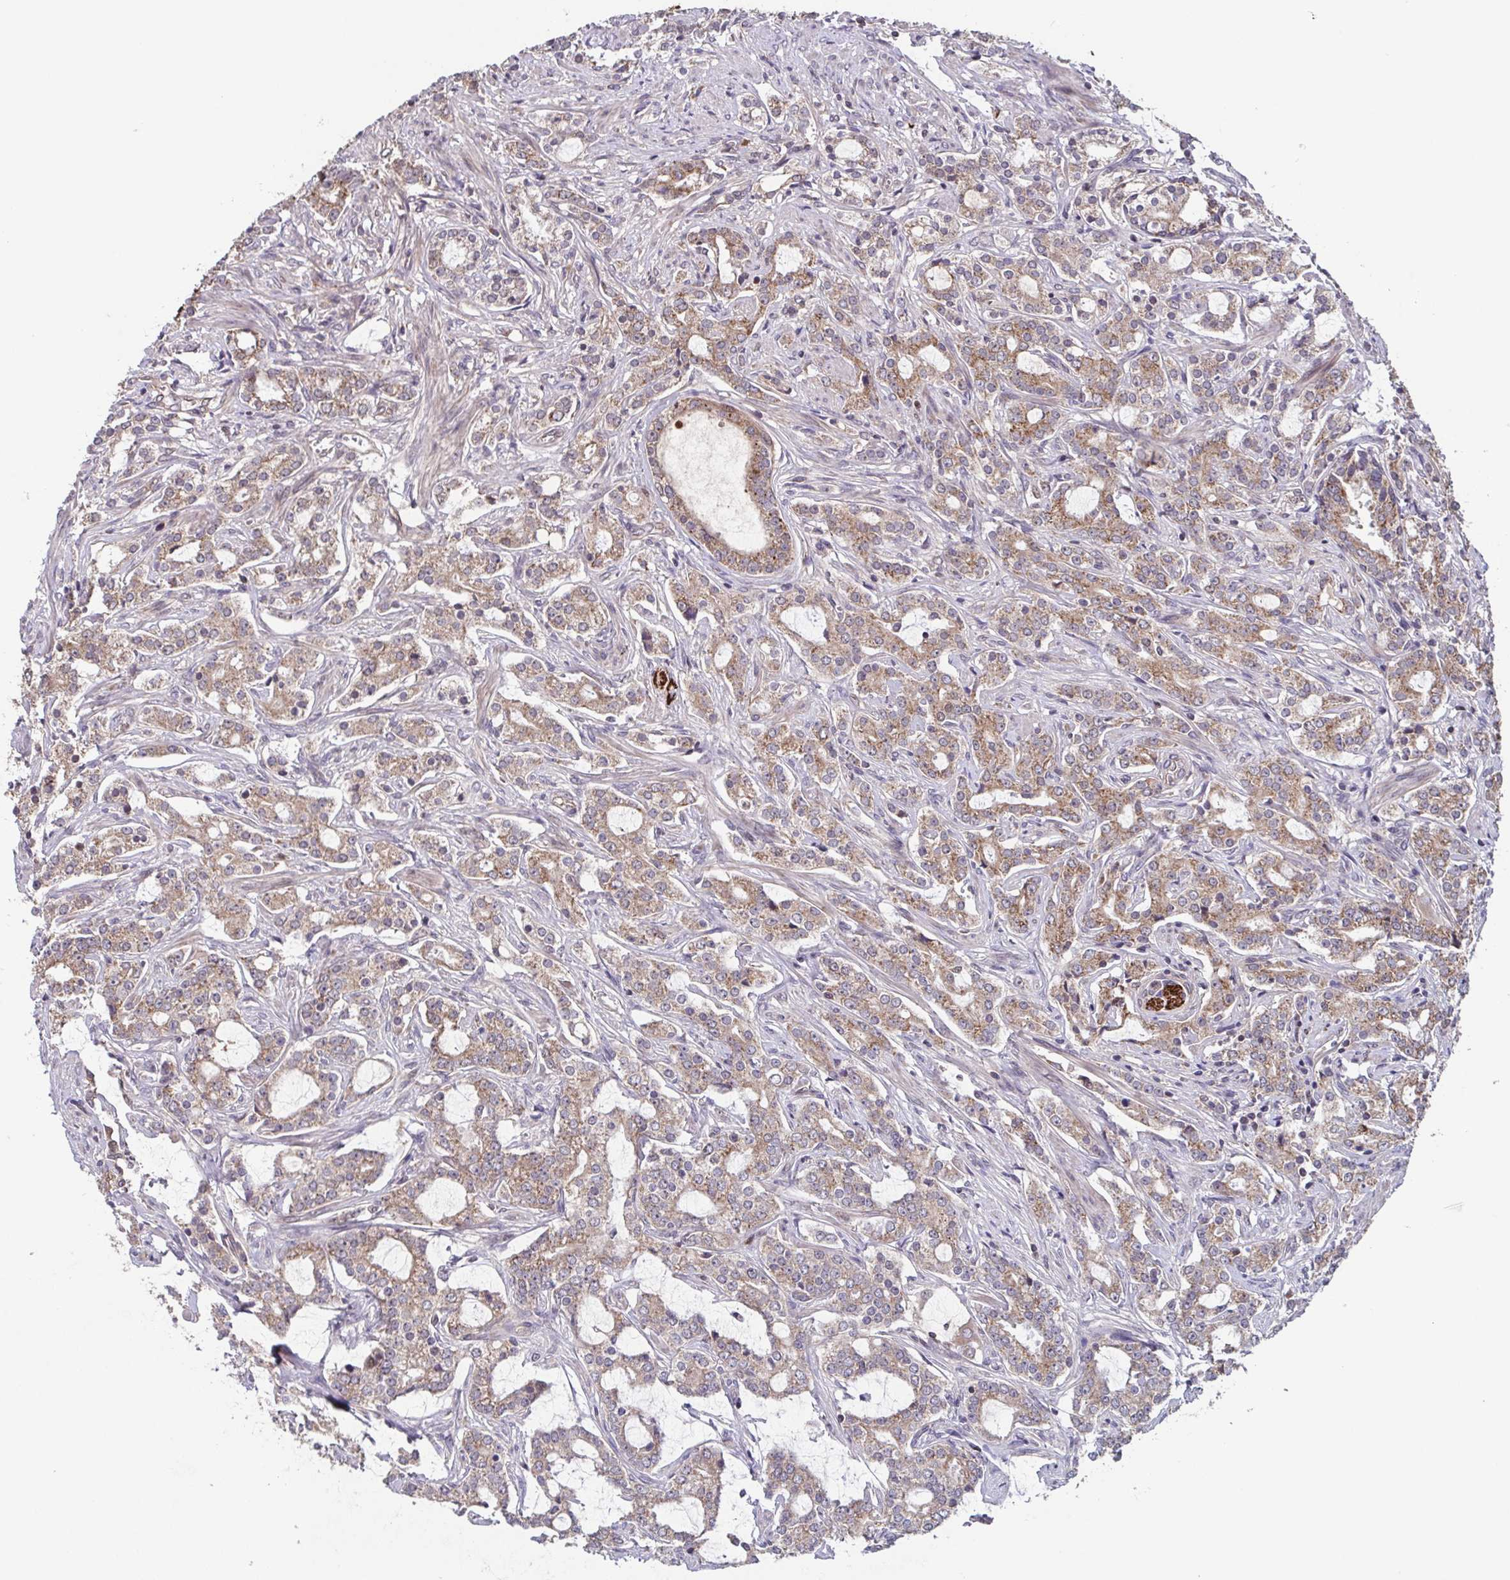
{"staining": {"intensity": "moderate", "quantity": ">75%", "location": "cytoplasmic/membranous"}, "tissue": "prostate cancer", "cell_type": "Tumor cells", "image_type": "cancer", "snomed": [{"axis": "morphology", "description": "Adenocarcinoma, Medium grade"}, {"axis": "topography", "description": "Prostate"}], "caption": "Prostate cancer stained with a protein marker shows moderate staining in tumor cells.", "gene": "TTC19", "patient": {"sex": "male", "age": 57}}